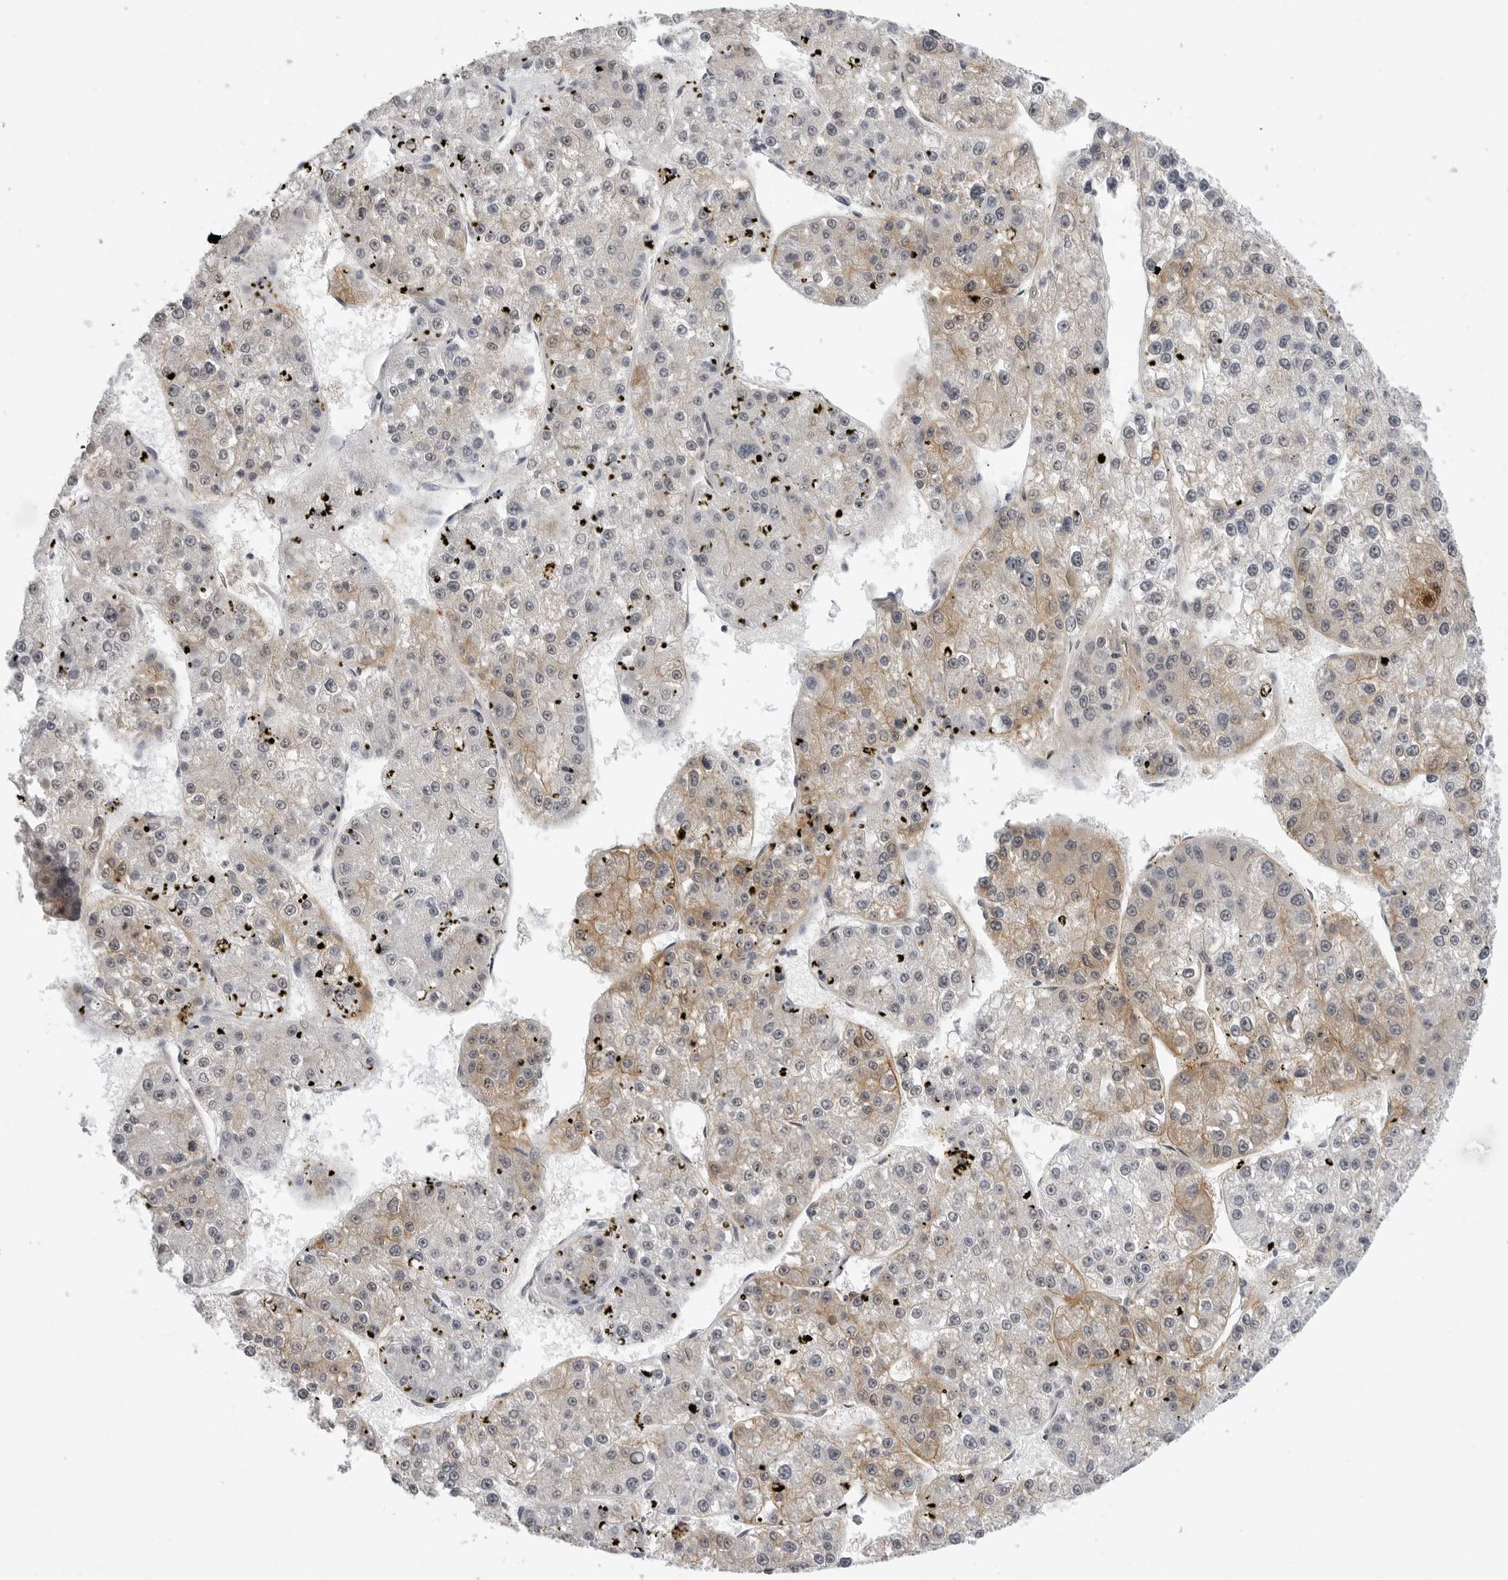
{"staining": {"intensity": "weak", "quantity": "<25%", "location": "cytoplasmic/membranous"}, "tissue": "liver cancer", "cell_type": "Tumor cells", "image_type": "cancer", "snomed": [{"axis": "morphology", "description": "Carcinoma, Hepatocellular, NOS"}, {"axis": "topography", "description": "Liver"}], "caption": "DAB immunohistochemical staining of liver hepatocellular carcinoma displays no significant positivity in tumor cells.", "gene": "HEPACAM", "patient": {"sex": "female", "age": 73}}